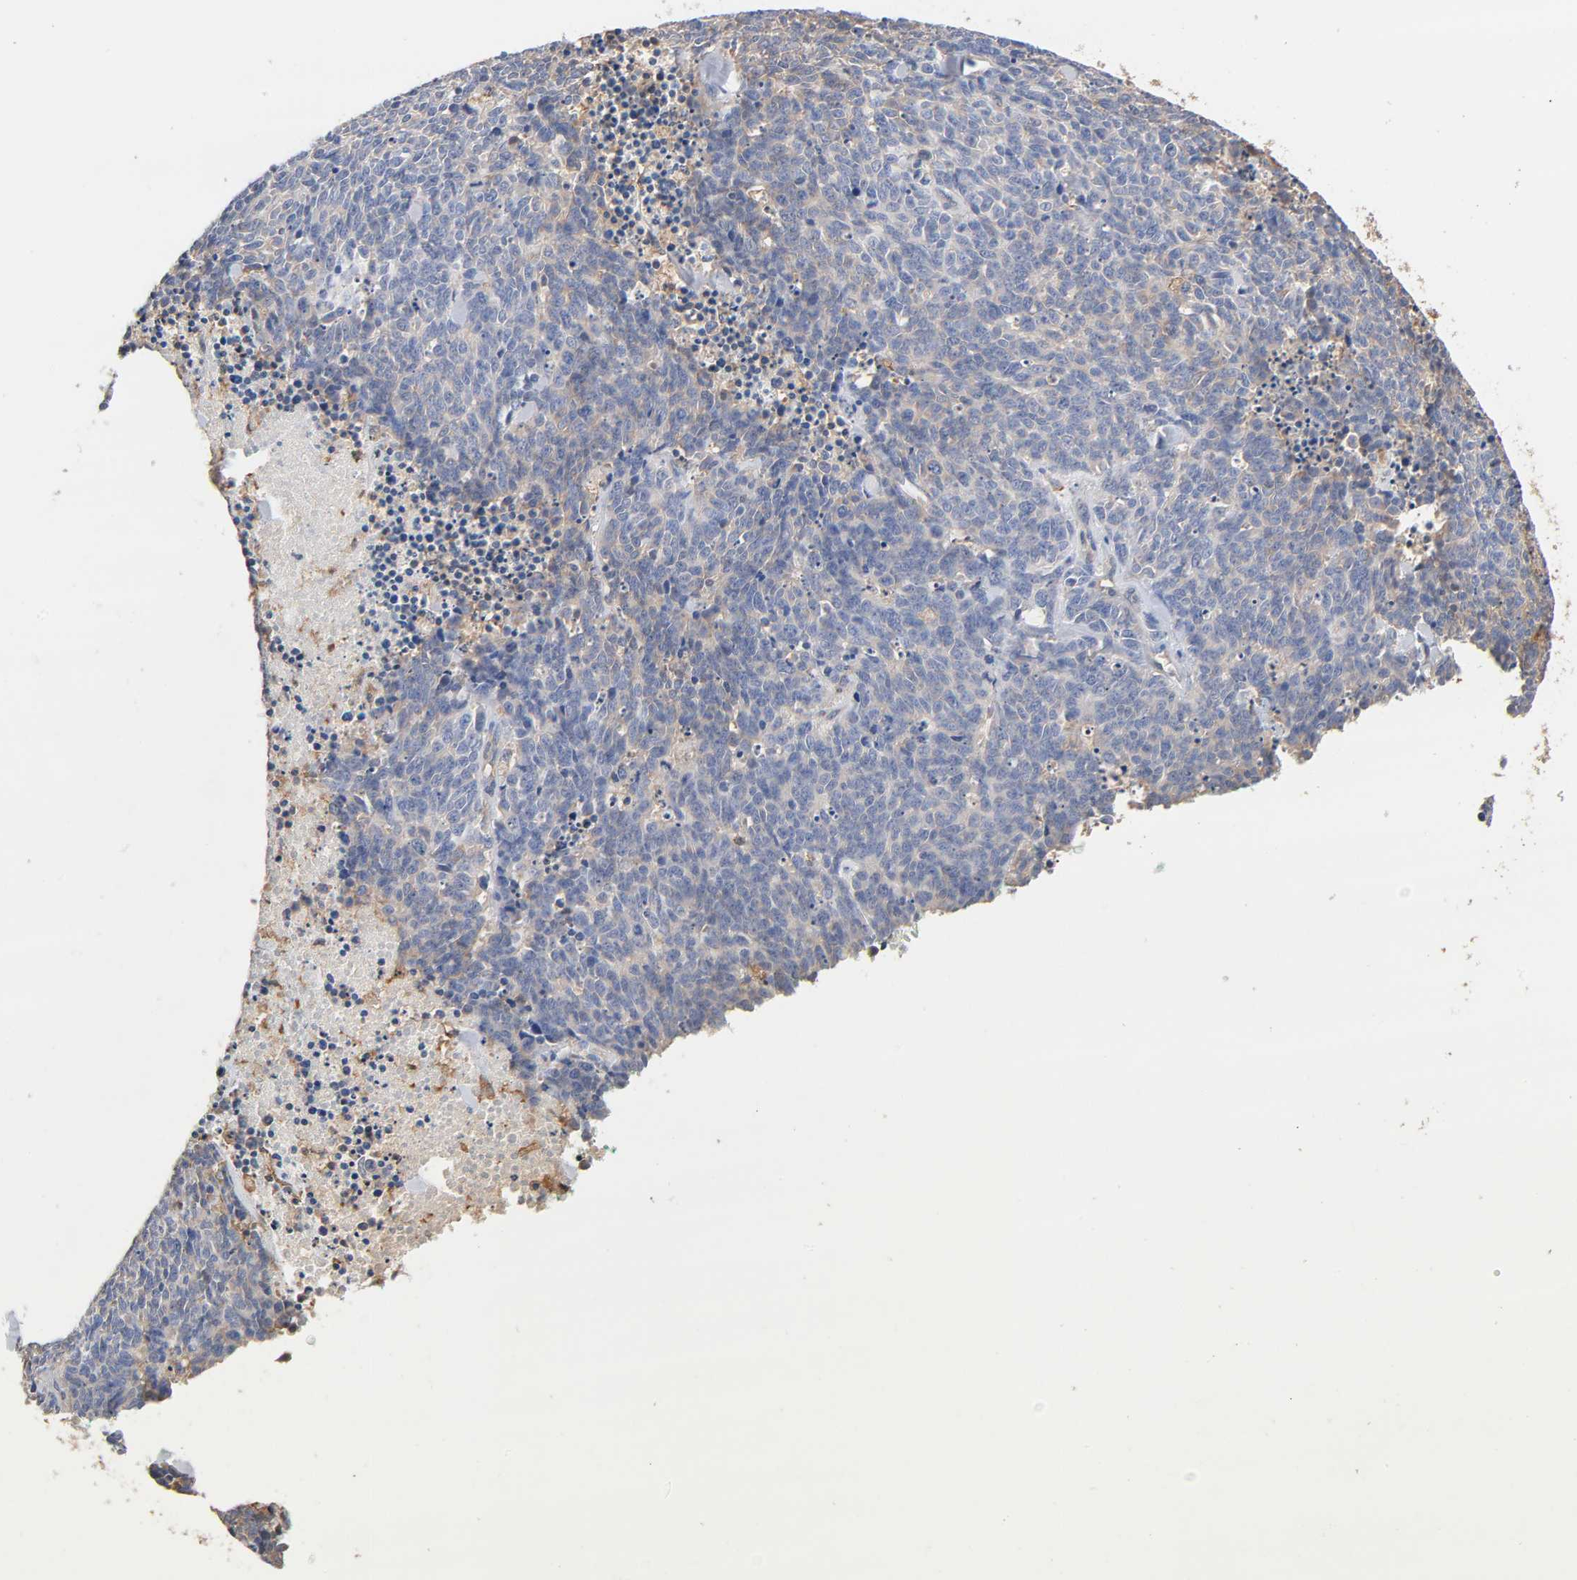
{"staining": {"intensity": "weak", "quantity": "<25%", "location": "cytoplasmic/membranous"}, "tissue": "lung cancer", "cell_type": "Tumor cells", "image_type": "cancer", "snomed": [{"axis": "morphology", "description": "Neoplasm, malignant, NOS"}, {"axis": "topography", "description": "Lung"}], "caption": "A micrograph of neoplasm (malignant) (lung) stained for a protein shows no brown staining in tumor cells.", "gene": "ALDOA", "patient": {"sex": "female", "age": 58}}